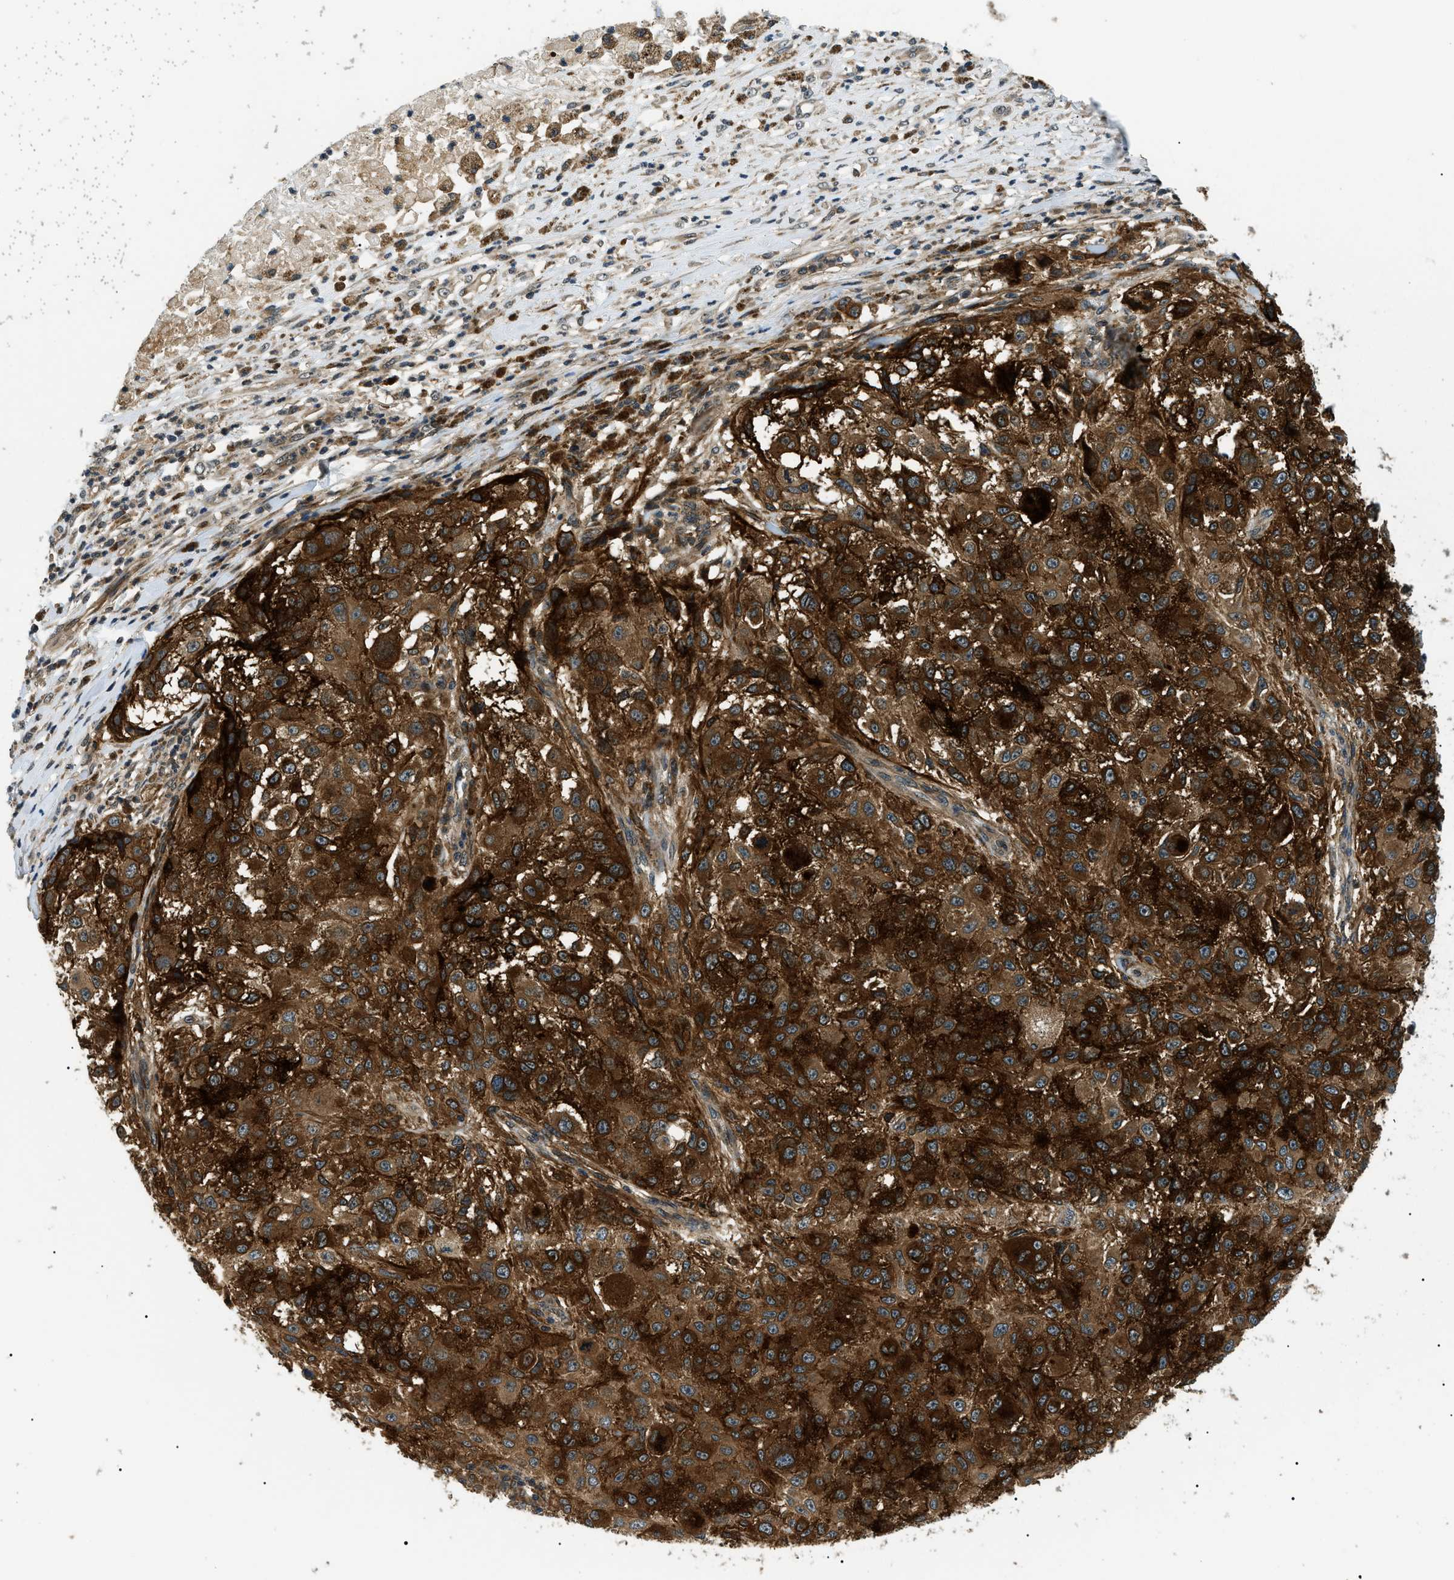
{"staining": {"intensity": "strong", "quantity": ">75%", "location": "cytoplasmic/membranous"}, "tissue": "melanoma", "cell_type": "Tumor cells", "image_type": "cancer", "snomed": [{"axis": "morphology", "description": "Necrosis, NOS"}, {"axis": "morphology", "description": "Malignant melanoma, NOS"}, {"axis": "topography", "description": "Skin"}], "caption": "Immunohistochemical staining of human malignant melanoma demonstrates high levels of strong cytoplasmic/membranous protein expression in about >75% of tumor cells.", "gene": "ATP6AP1", "patient": {"sex": "female", "age": 87}}